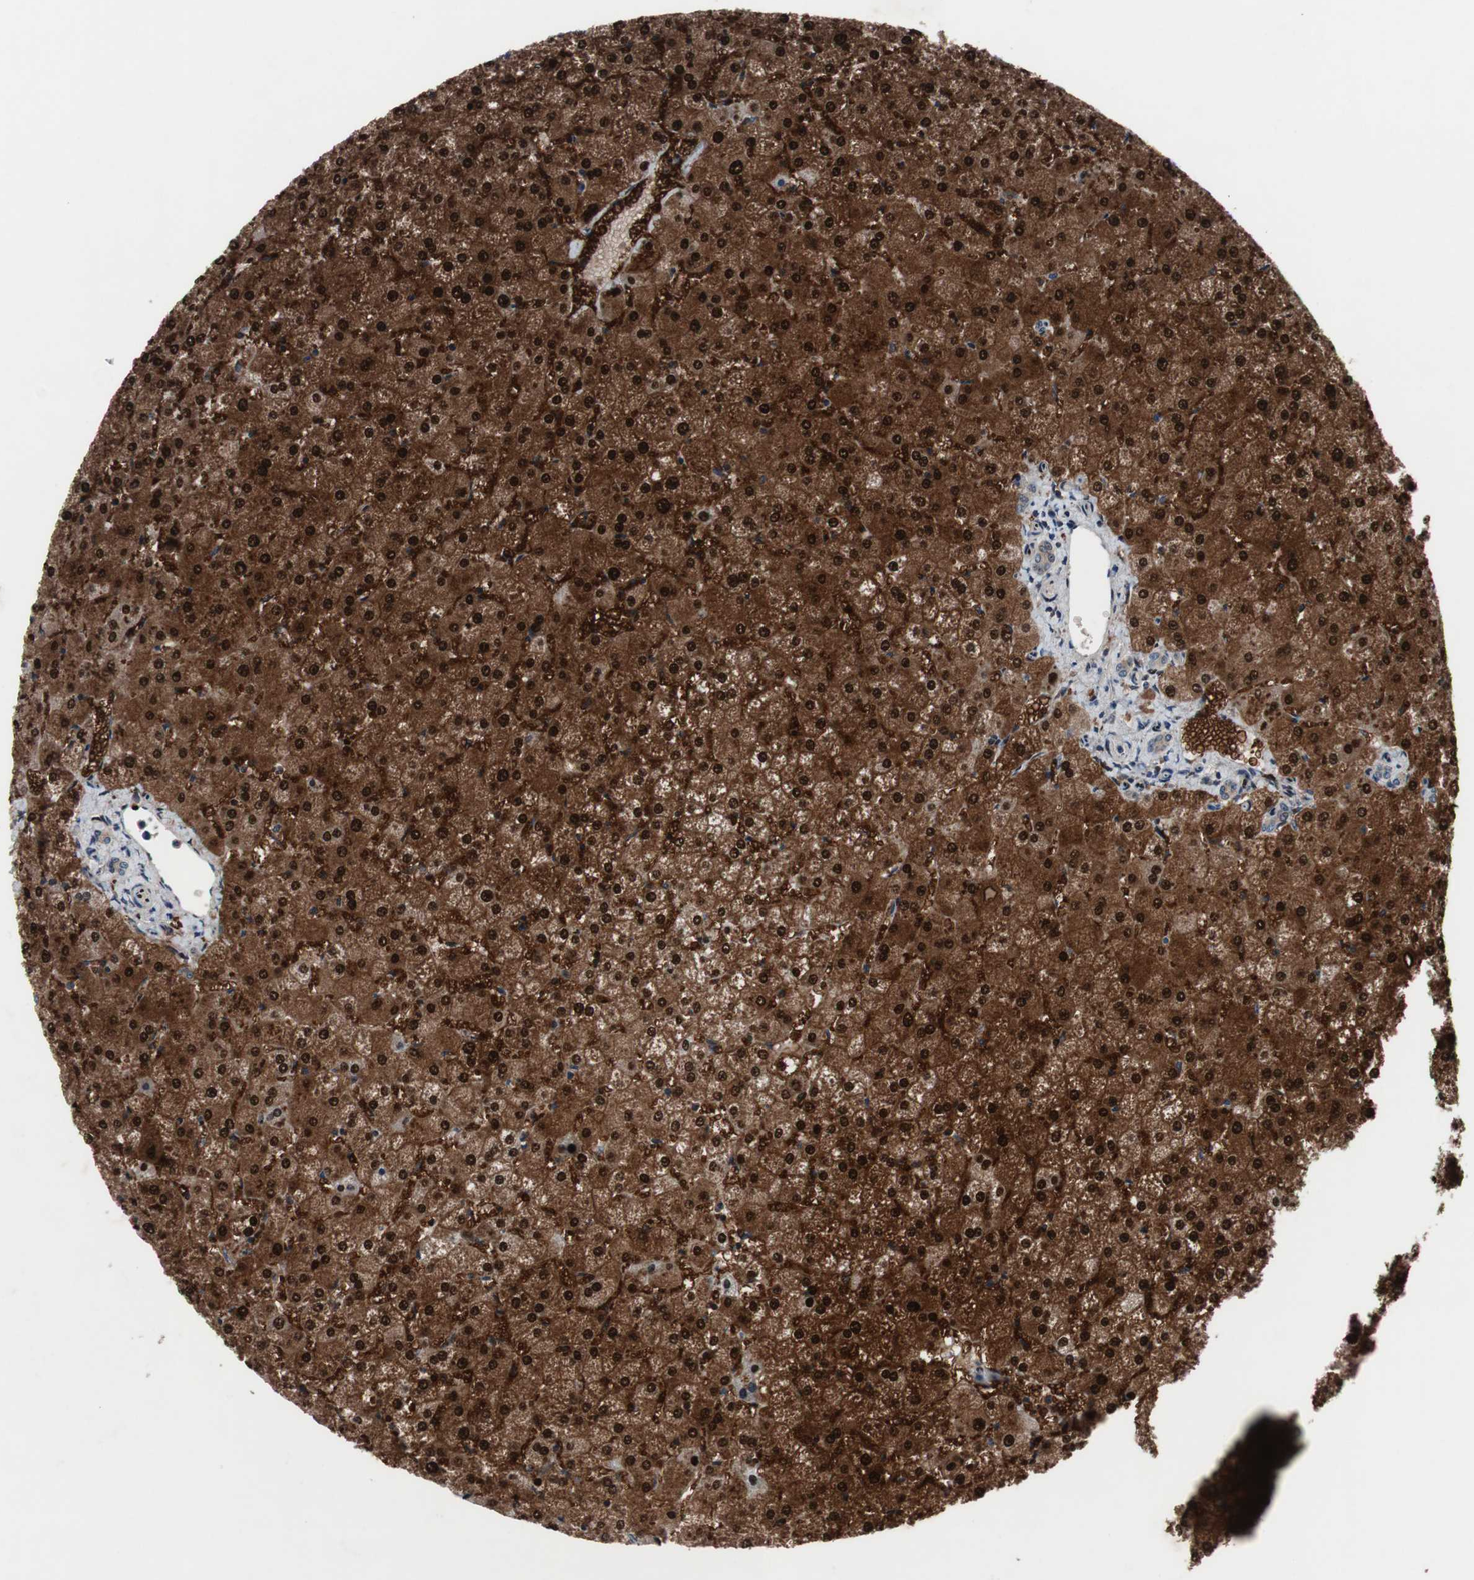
{"staining": {"intensity": "weak", "quantity": ">75%", "location": "cytoplasmic/membranous"}, "tissue": "liver", "cell_type": "Cholangiocytes", "image_type": "normal", "snomed": [{"axis": "morphology", "description": "Normal tissue, NOS"}, {"axis": "topography", "description": "Liver"}], "caption": "IHC (DAB) staining of unremarkable liver shows weak cytoplasmic/membranous protein staining in approximately >75% of cholangiocytes. (DAB IHC with brightfield microscopy, high magnification).", "gene": "MUTYH", "patient": {"sex": "female", "age": 32}}